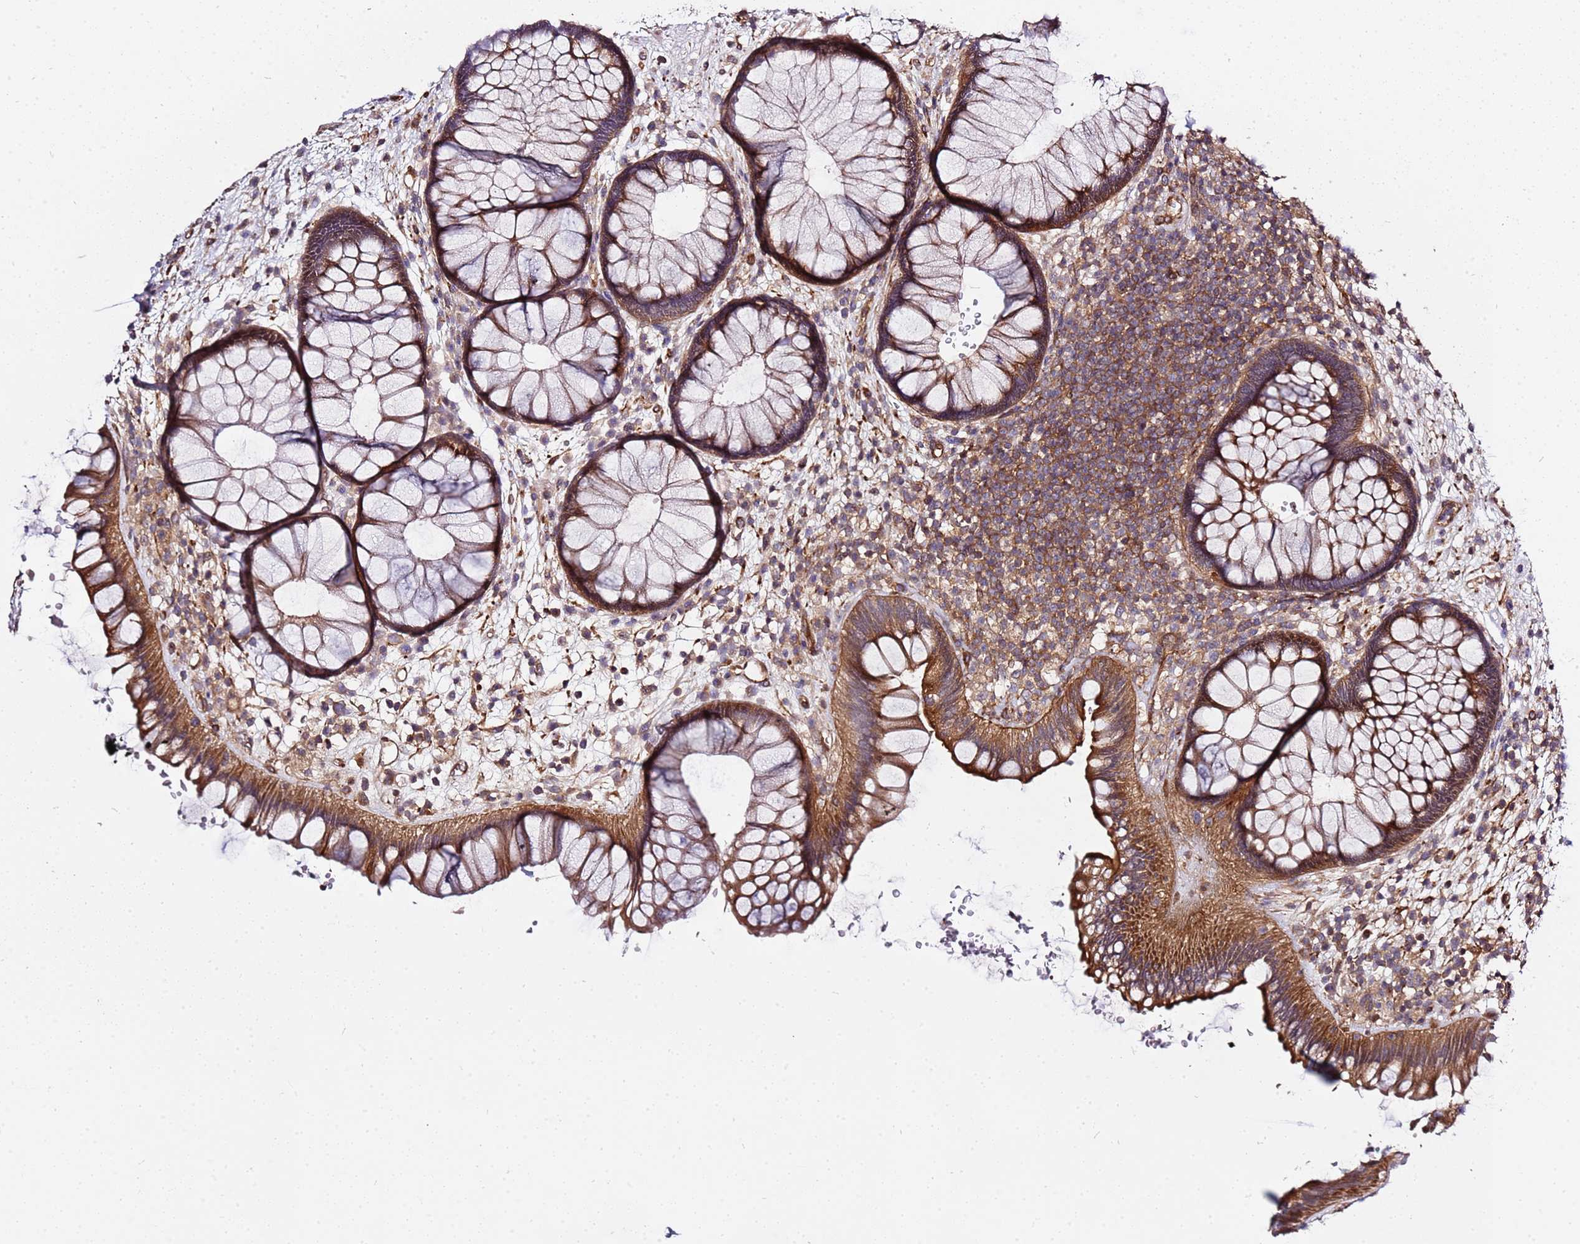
{"staining": {"intensity": "strong", "quantity": ">75%", "location": "cytoplasmic/membranous"}, "tissue": "rectum", "cell_type": "Glandular cells", "image_type": "normal", "snomed": [{"axis": "morphology", "description": "Normal tissue, NOS"}, {"axis": "topography", "description": "Rectum"}], "caption": "Rectum stained with DAB (3,3'-diaminobenzidine) immunohistochemistry (IHC) exhibits high levels of strong cytoplasmic/membranous staining in approximately >75% of glandular cells.", "gene": "GNL1", "patient": {"sex": "male", "age": 51}}